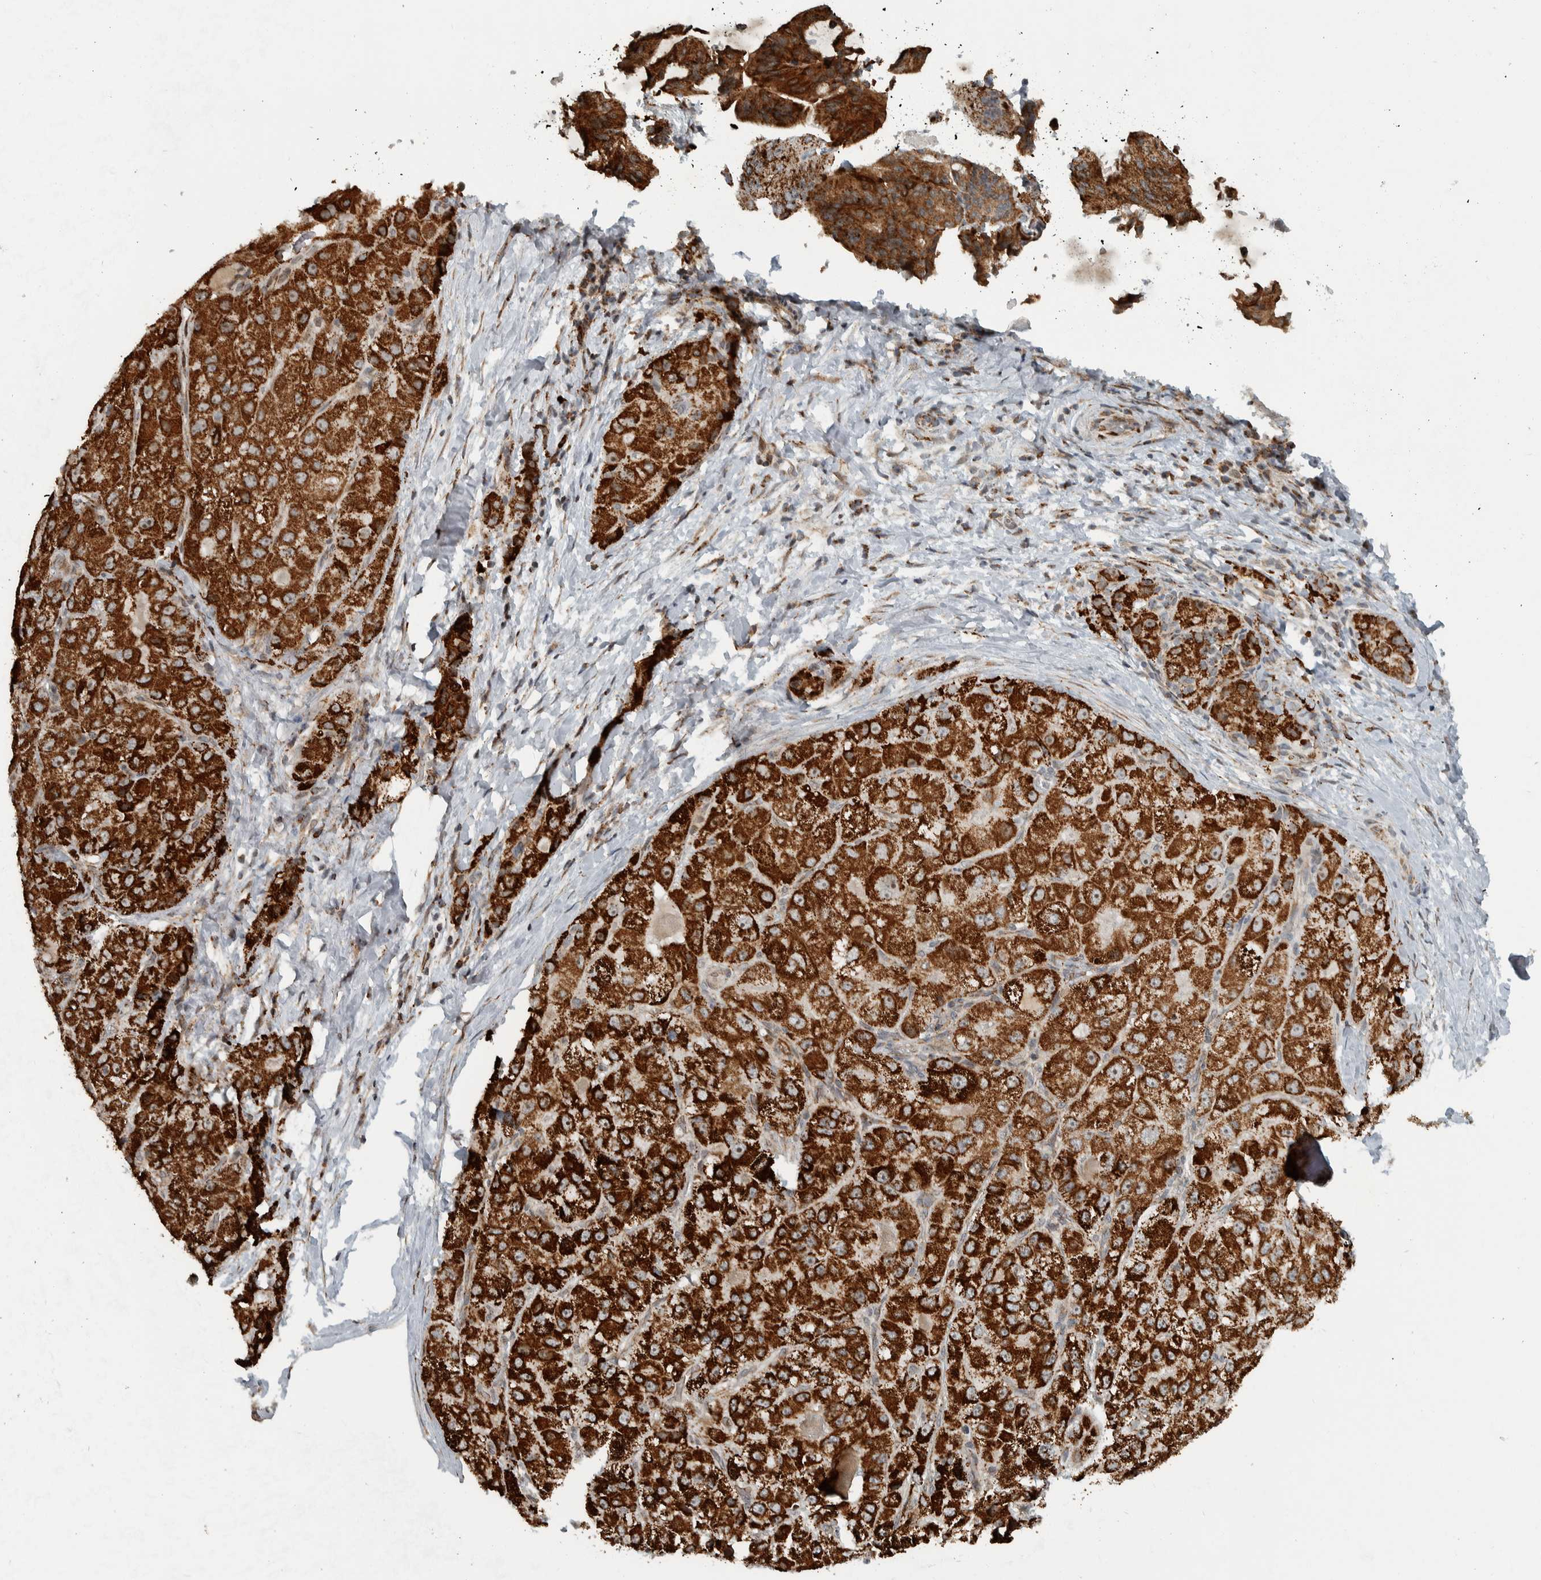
{"staining": {"intensity": "strong", "quantity": ">75%", "location": "cytoplasmic/membranous"}, "tissue": "liver cancer", "cell_type": "Tumor cells", "image_type": "cancer", "snomed": [{"axis": "morphology", "description": "Carcinoma, Hepatocellular, NOS"}, {"axis": "topography", "description": "Liver"}], "caption": "The histopathology image demonstrates staining of liver hepatocellular carcinoma, revealing strong cytoplasmic/membranous protein positivity (brown color) within tumor cells.", "gene": "PPM1K", "patient": {"sex": "male", "age": 80}}